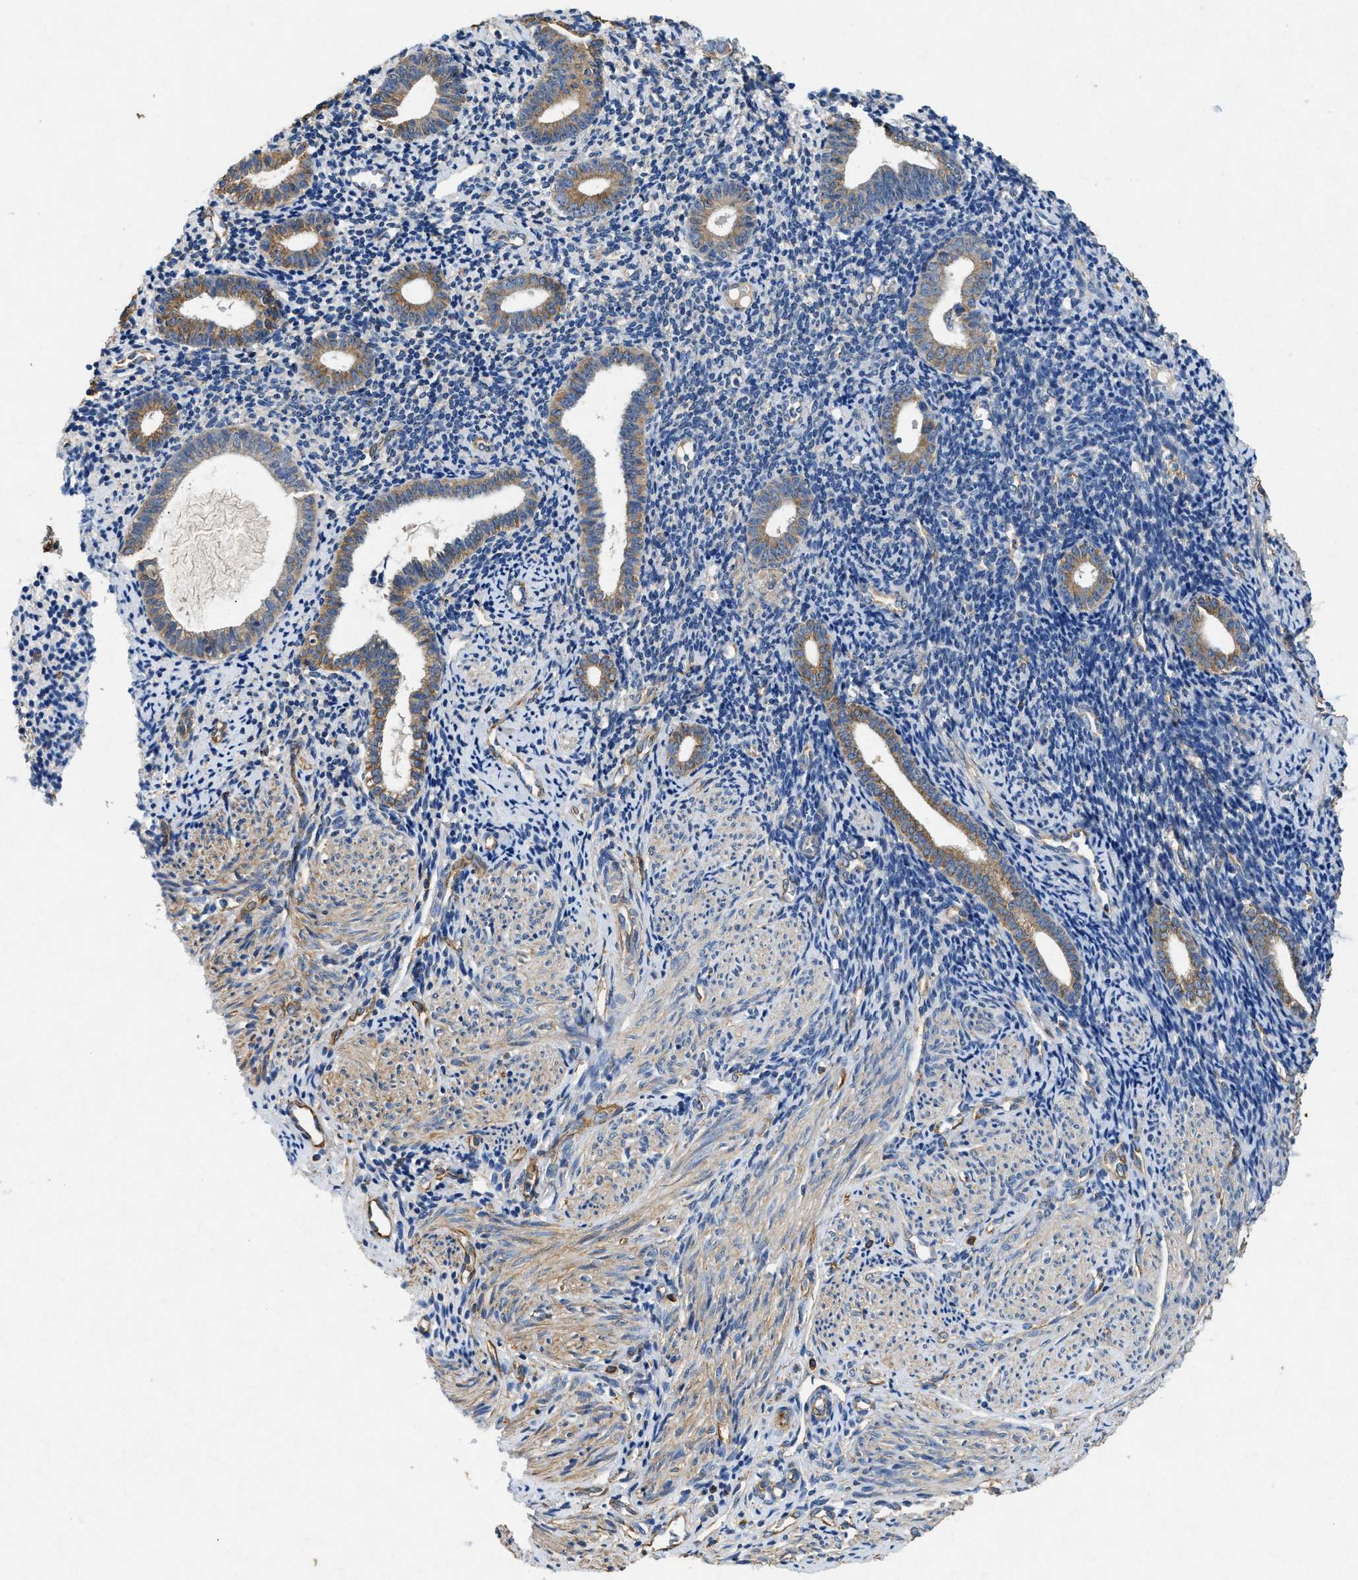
{"staining": {"intensity": "negative", "quantity": "none", "location": "none"}, "tissue": "endometrium", "cell_type": "Cells in endometrial stroma", "image_type": "normal", "snomed": [{"axis": "morphology", "description": "Normal tissue, NOS"}, {"axis": "topography", "description": "Endometrium"}], "caption": "This is a histopathology image of immunohistochemistry (IHC) staining of normal endometrium, which shows no positivity in cells in endometrial stroma. (DAB IHC visualized using brightfield microscopy, high magnification).", "gene": "CDK15", "patient": {"sex": "female", "age": 50}}